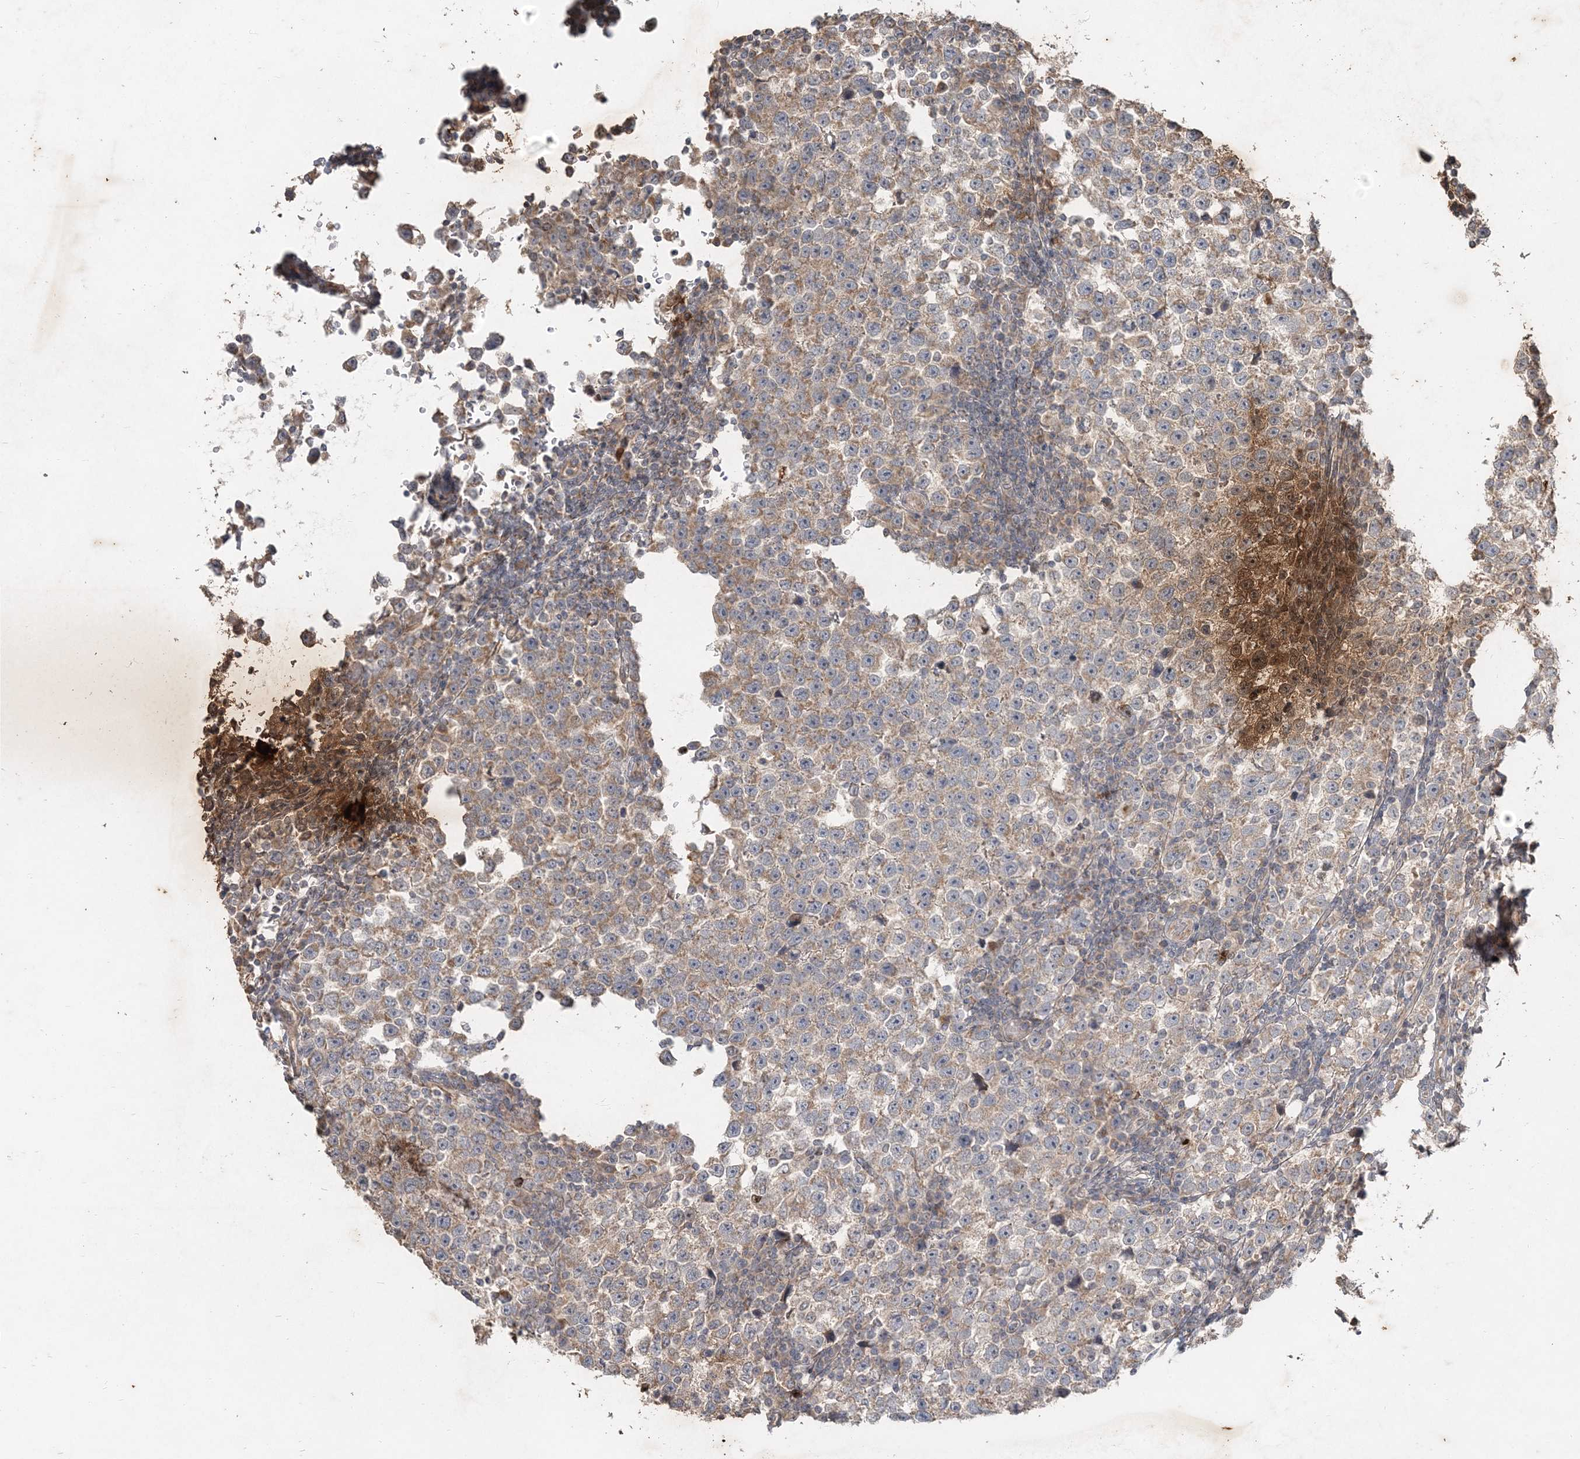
{"staining": {"intensity": "weak", "quantity": ">75%", "location": "cytoplasmic/membranous"}, "tissue": "testis cancer", "cell_type": "Tumor cells", "image_type": "cancer", "snomed": [{"axis": "morphology", "description": "Normal tissue, NOS"}, {"axis": "morphology", "description": "Seminoma, NOS"}, {"axis": "topography", "description": "Testis"}], "caption": "IHC of human seminoma (testis) displays low levels of weak cytoplasmic/membranous expression in approximately >75% of tumor cells. (IHC, brightfield microscopy, high magnification).", "gene": "RAB14", "patient": {"sex": "male", "age": 43}}